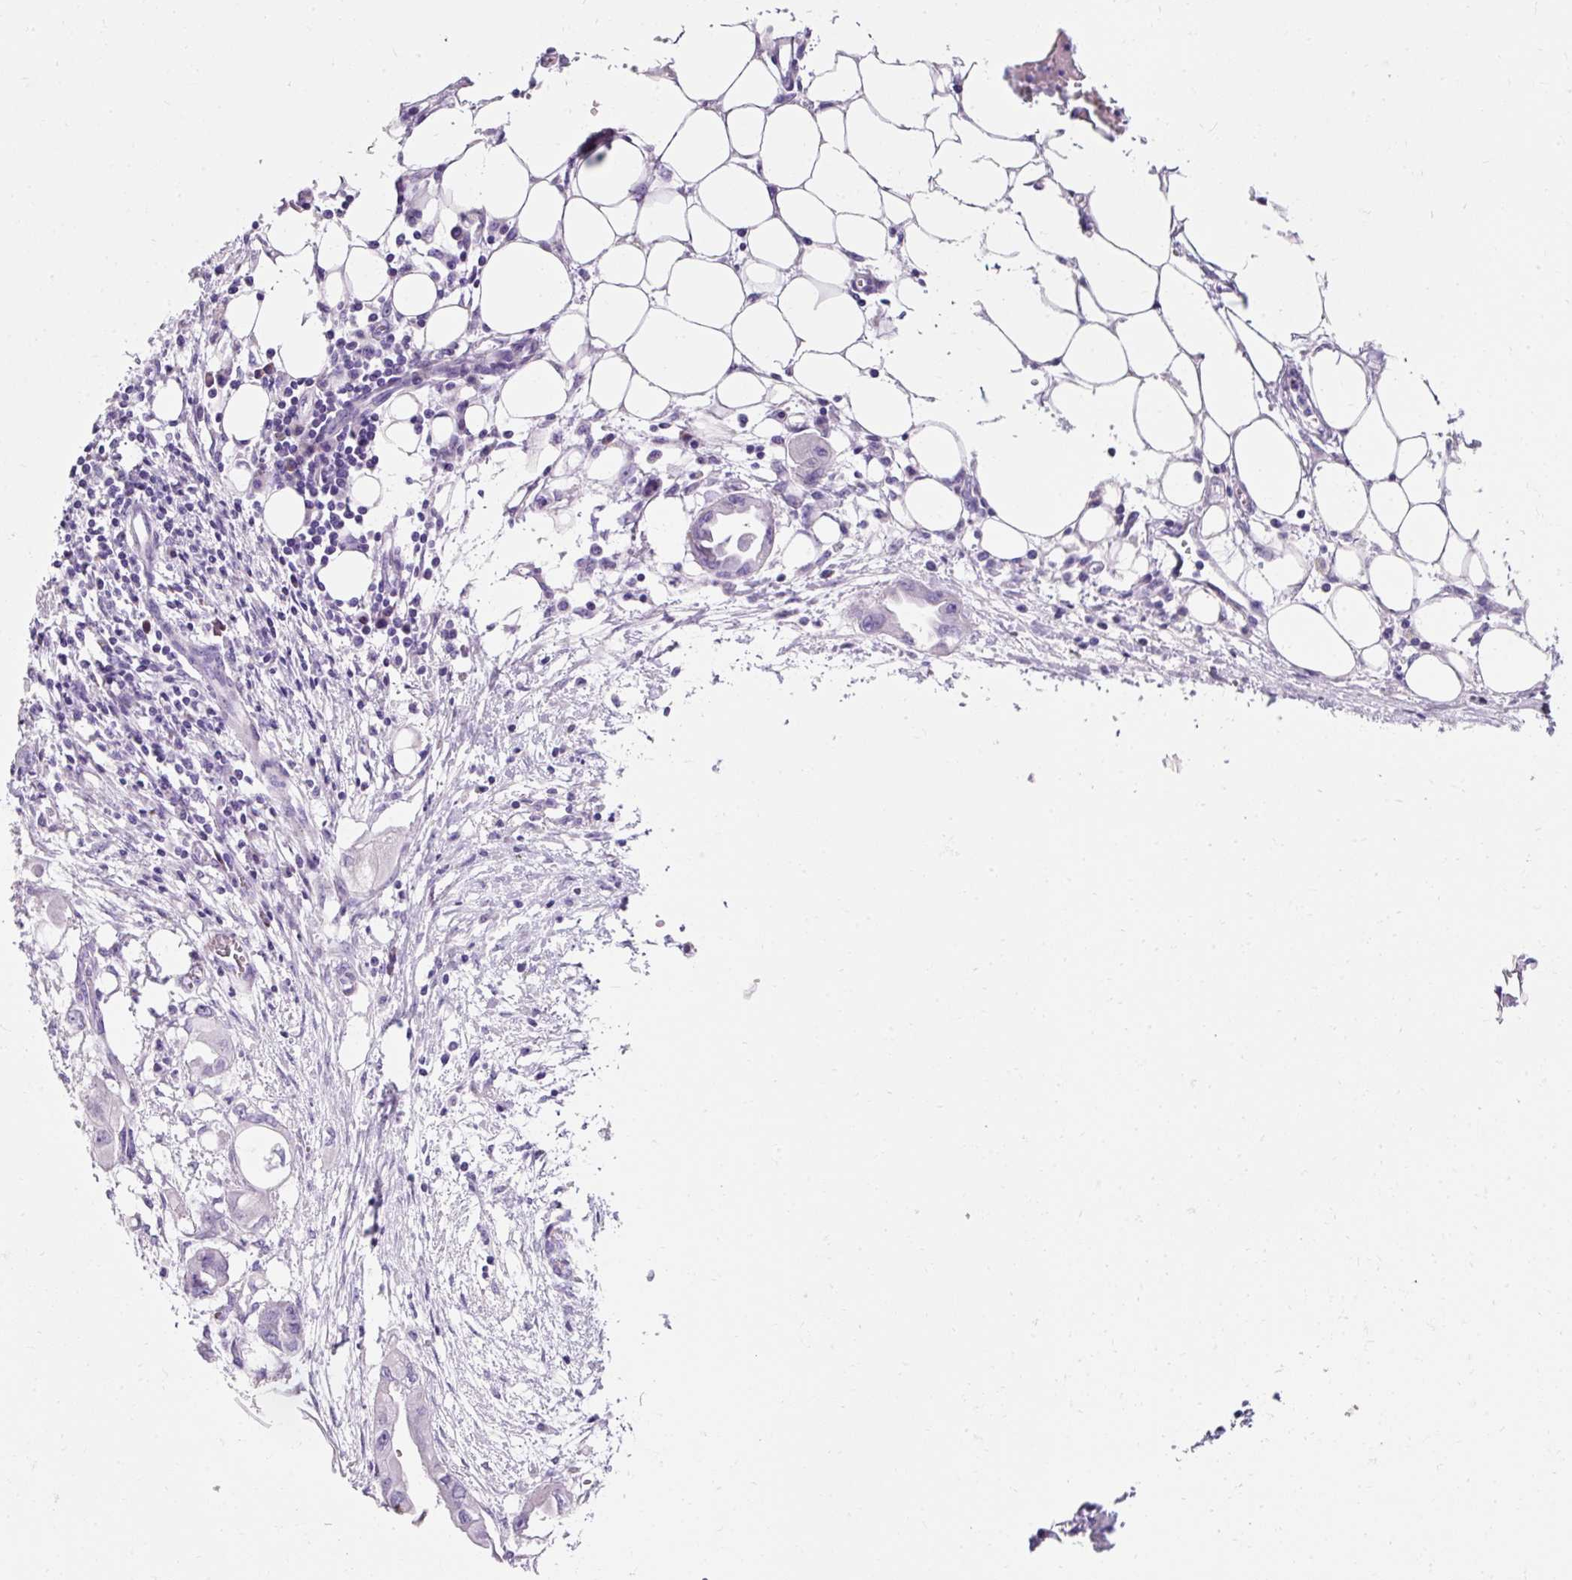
{"staining": {"intensity": "negative", "quantity": "none", "location": "none"}, "tissue": "endometrial cancer", "cell_type": "Tumor cells", "image_type": "cancer", "snomed": [{"axis": "morphology", "description": "Adenocarcinoma, NOS"}, {"axis": "morphology", "description": "Adenocarcinoma, metastatic, NOS"}, {"axis": "topography", "description": "Adipose tissue"}, {"axis": "topography", "description": "Endometrium"}], "caption": "Immunohistochemistry (IHC) of human adenocarcinoma (endometrial) displays no positivity in tumor cells.", "gene": "PLPP2", "patient": {"sex": "female", "age": 67}}